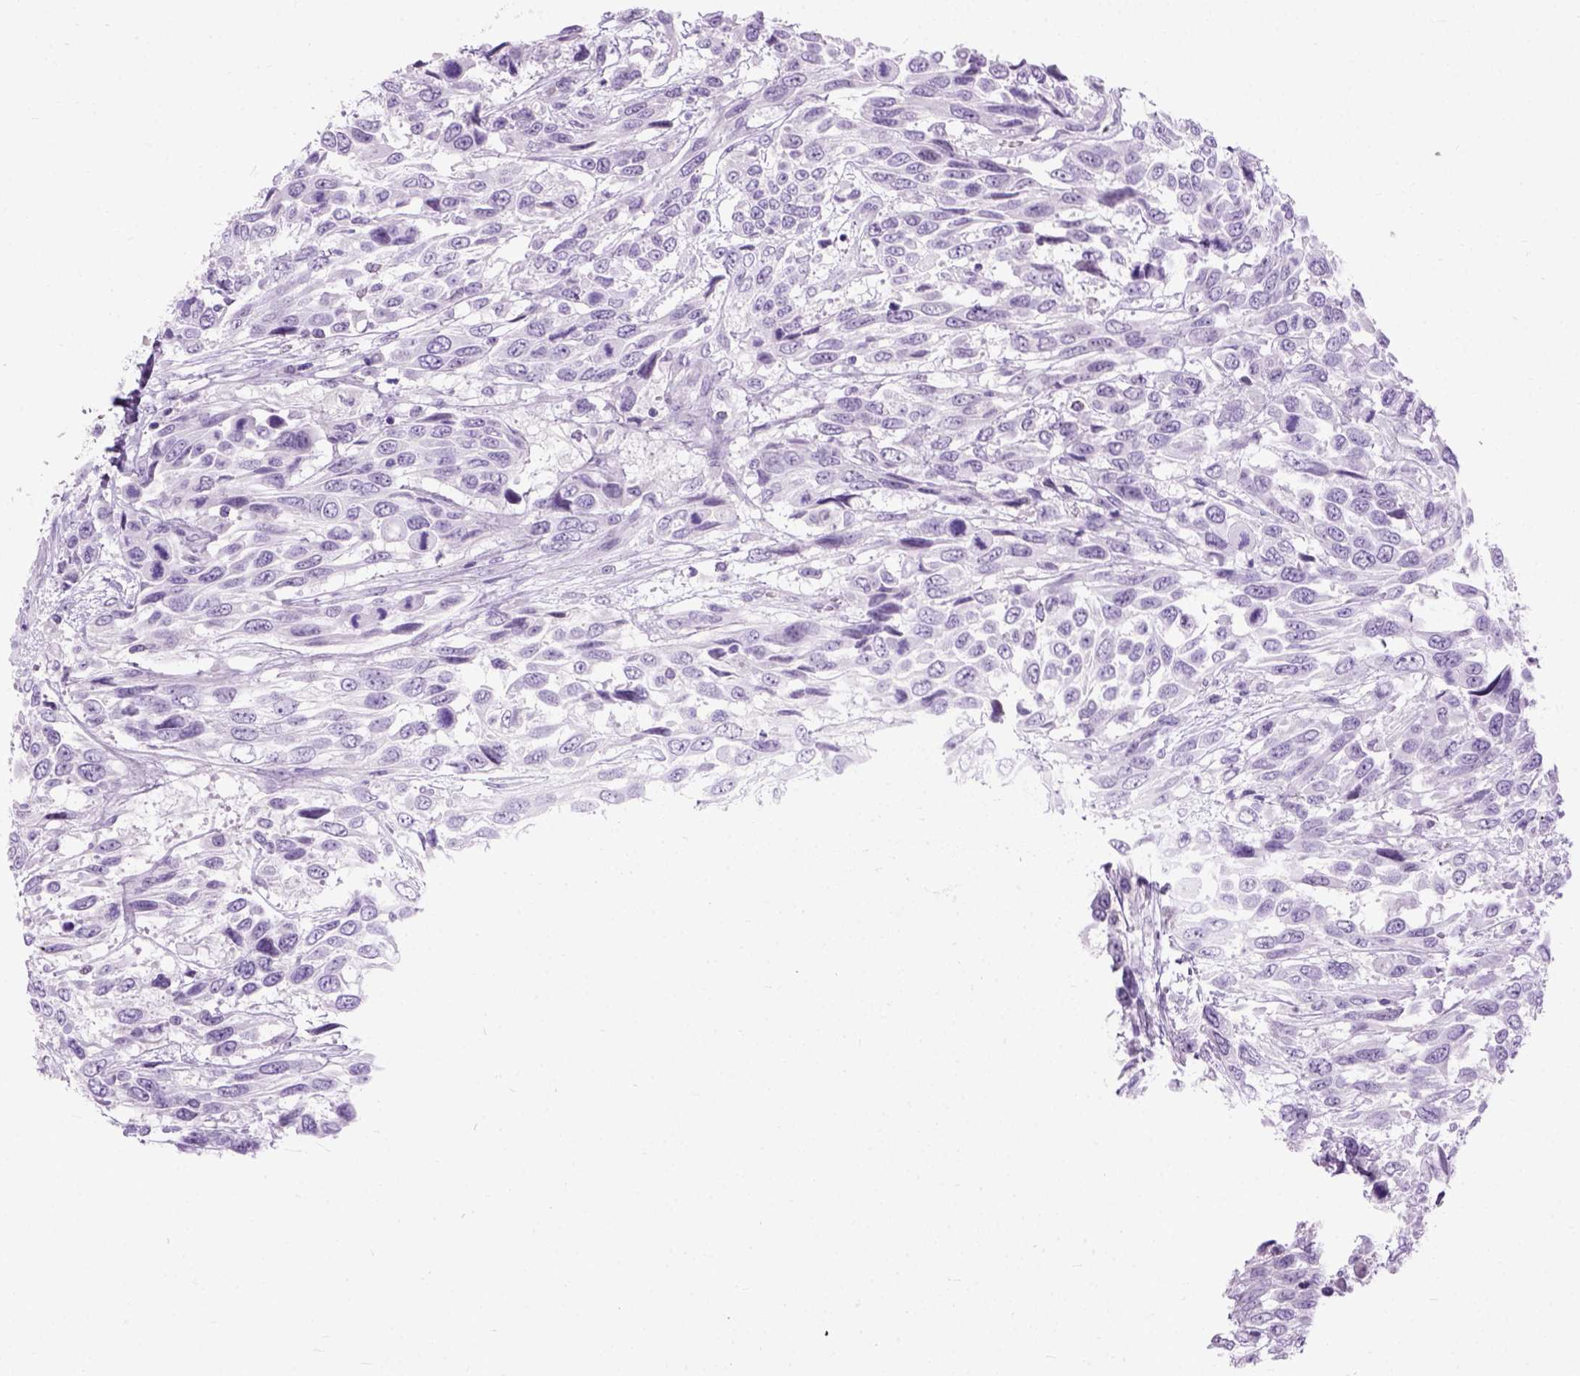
{"staining": {"intensity": "negative", "quantity": "none", "location": "none"}, "tissue": "urothelial cancer", "cell_type": "Tumor cells", "image_type": "cancer", "snomed": [{"axis": "morphology", "description": "Urothelial carcinoma, High grade"}, {"axis": "topography", "description": "Urinary bladder"}], "caption": "DAB immunohistochemical staining of urothelial cancer shows no significant staining in tumor cells. (DAB (3,3'-diaminobenzidine) immunohistochemistry (IHC) with hematoxylin counter stain).", "gene": "AXDND1", "patient": {"sex": "female", "age": 70}}